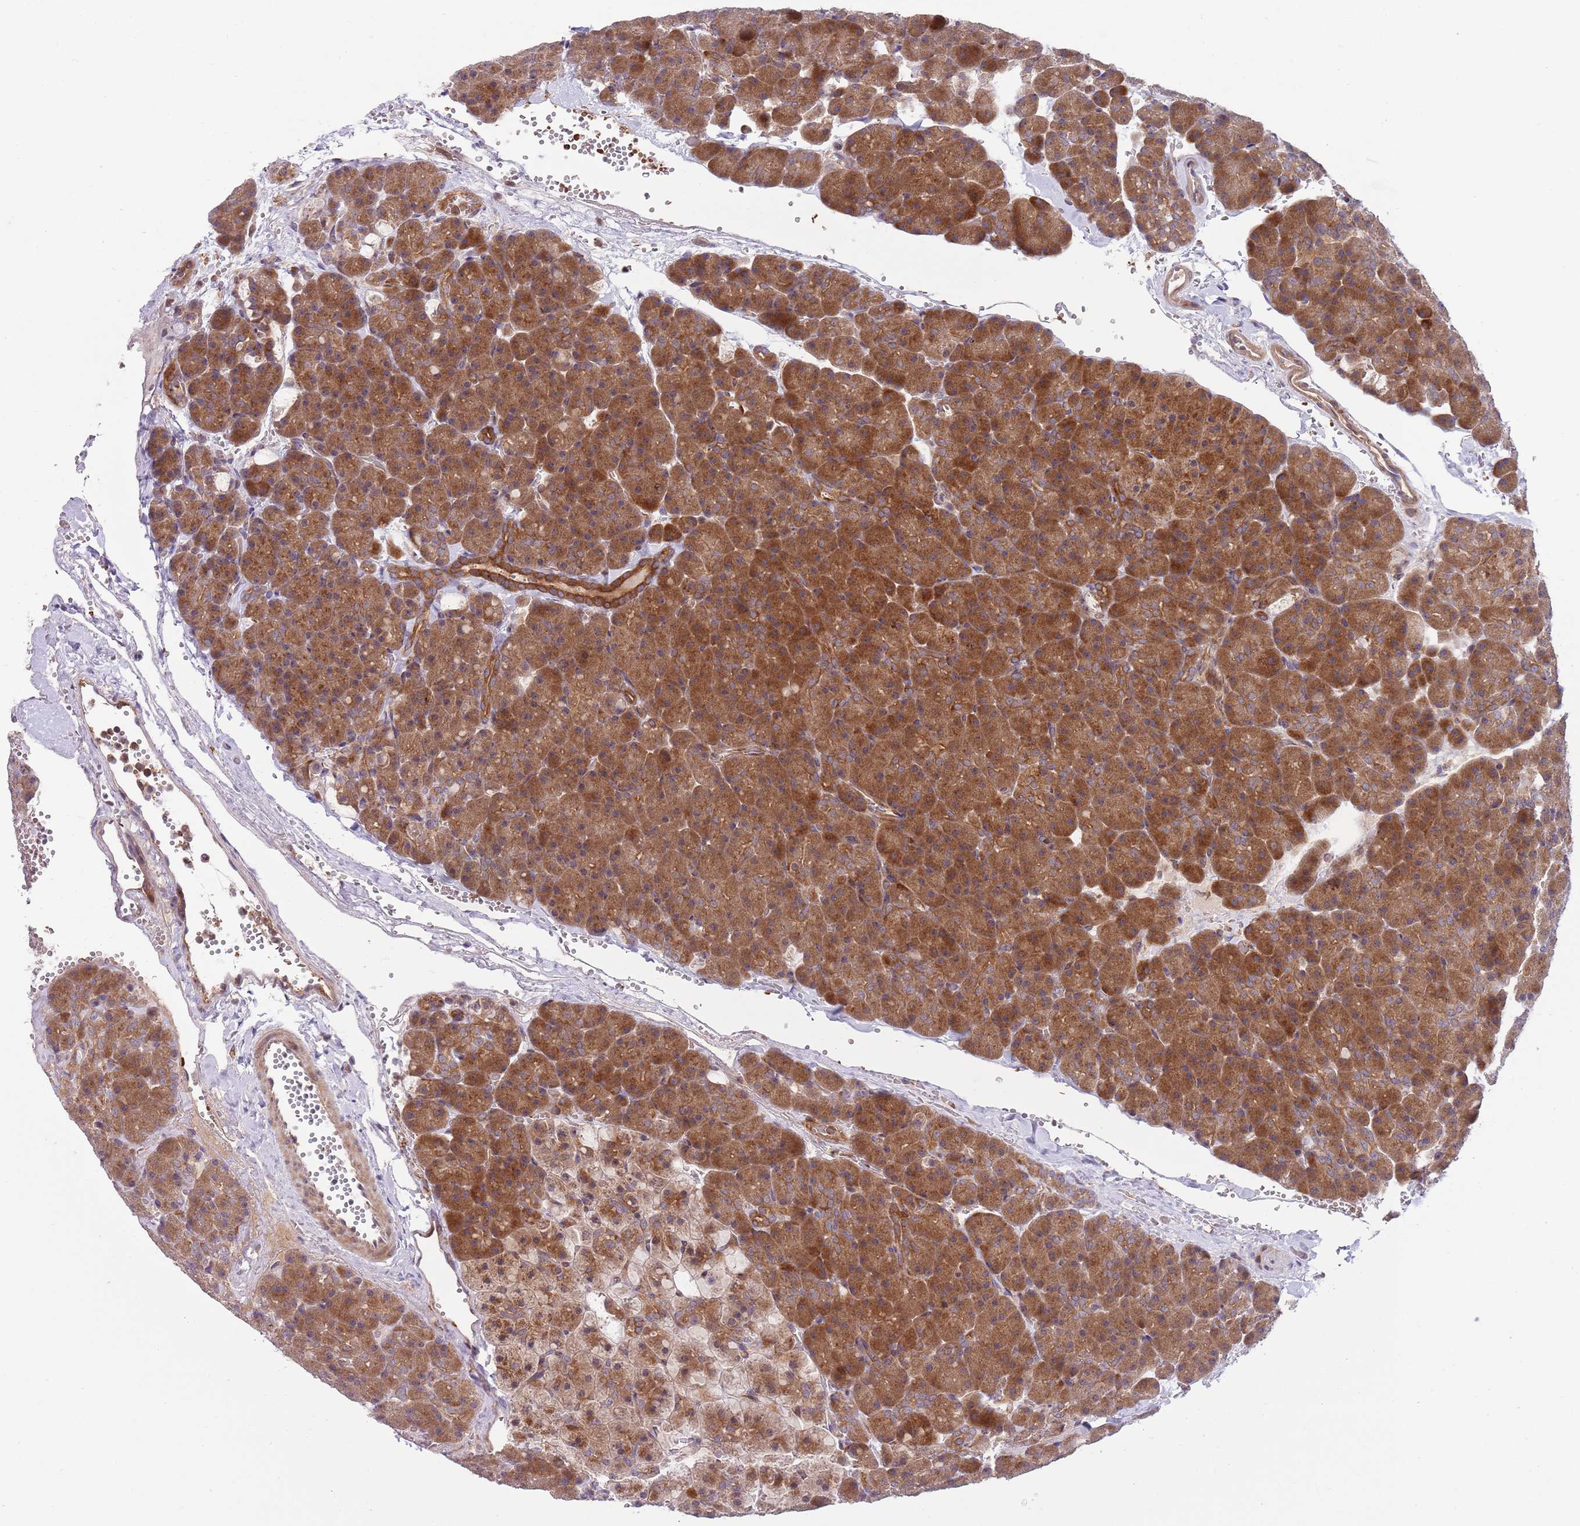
{"staining": {"intensity": "strong", "quantity": "25%-75%", "location": "cytoplasmic/membranous"}, "tissue": "pancreas", "cell_type": "Exocrine glandular cells", "image_type": "normal", "snomed": [{"axis": "morphology", "description": "Normal tissue, NOS"}, {"axis": "topography", "description": "Pancreas"}], "caption": "The image exhibits immunohistochemical staining of benign pancreas. There is strong cytoplasmic/membranous staining is present in approximately 25%-75% of exocrine glandular cells. The staining was performed using DAB (3,3'-diaminobenzidine) to visualize the protein expression in brown, while the nuclei were stained in blue with hematoxylin (Magnification: 20x).", "gene": "GGA1", "patient": {"sex": "male", "age": 36}}